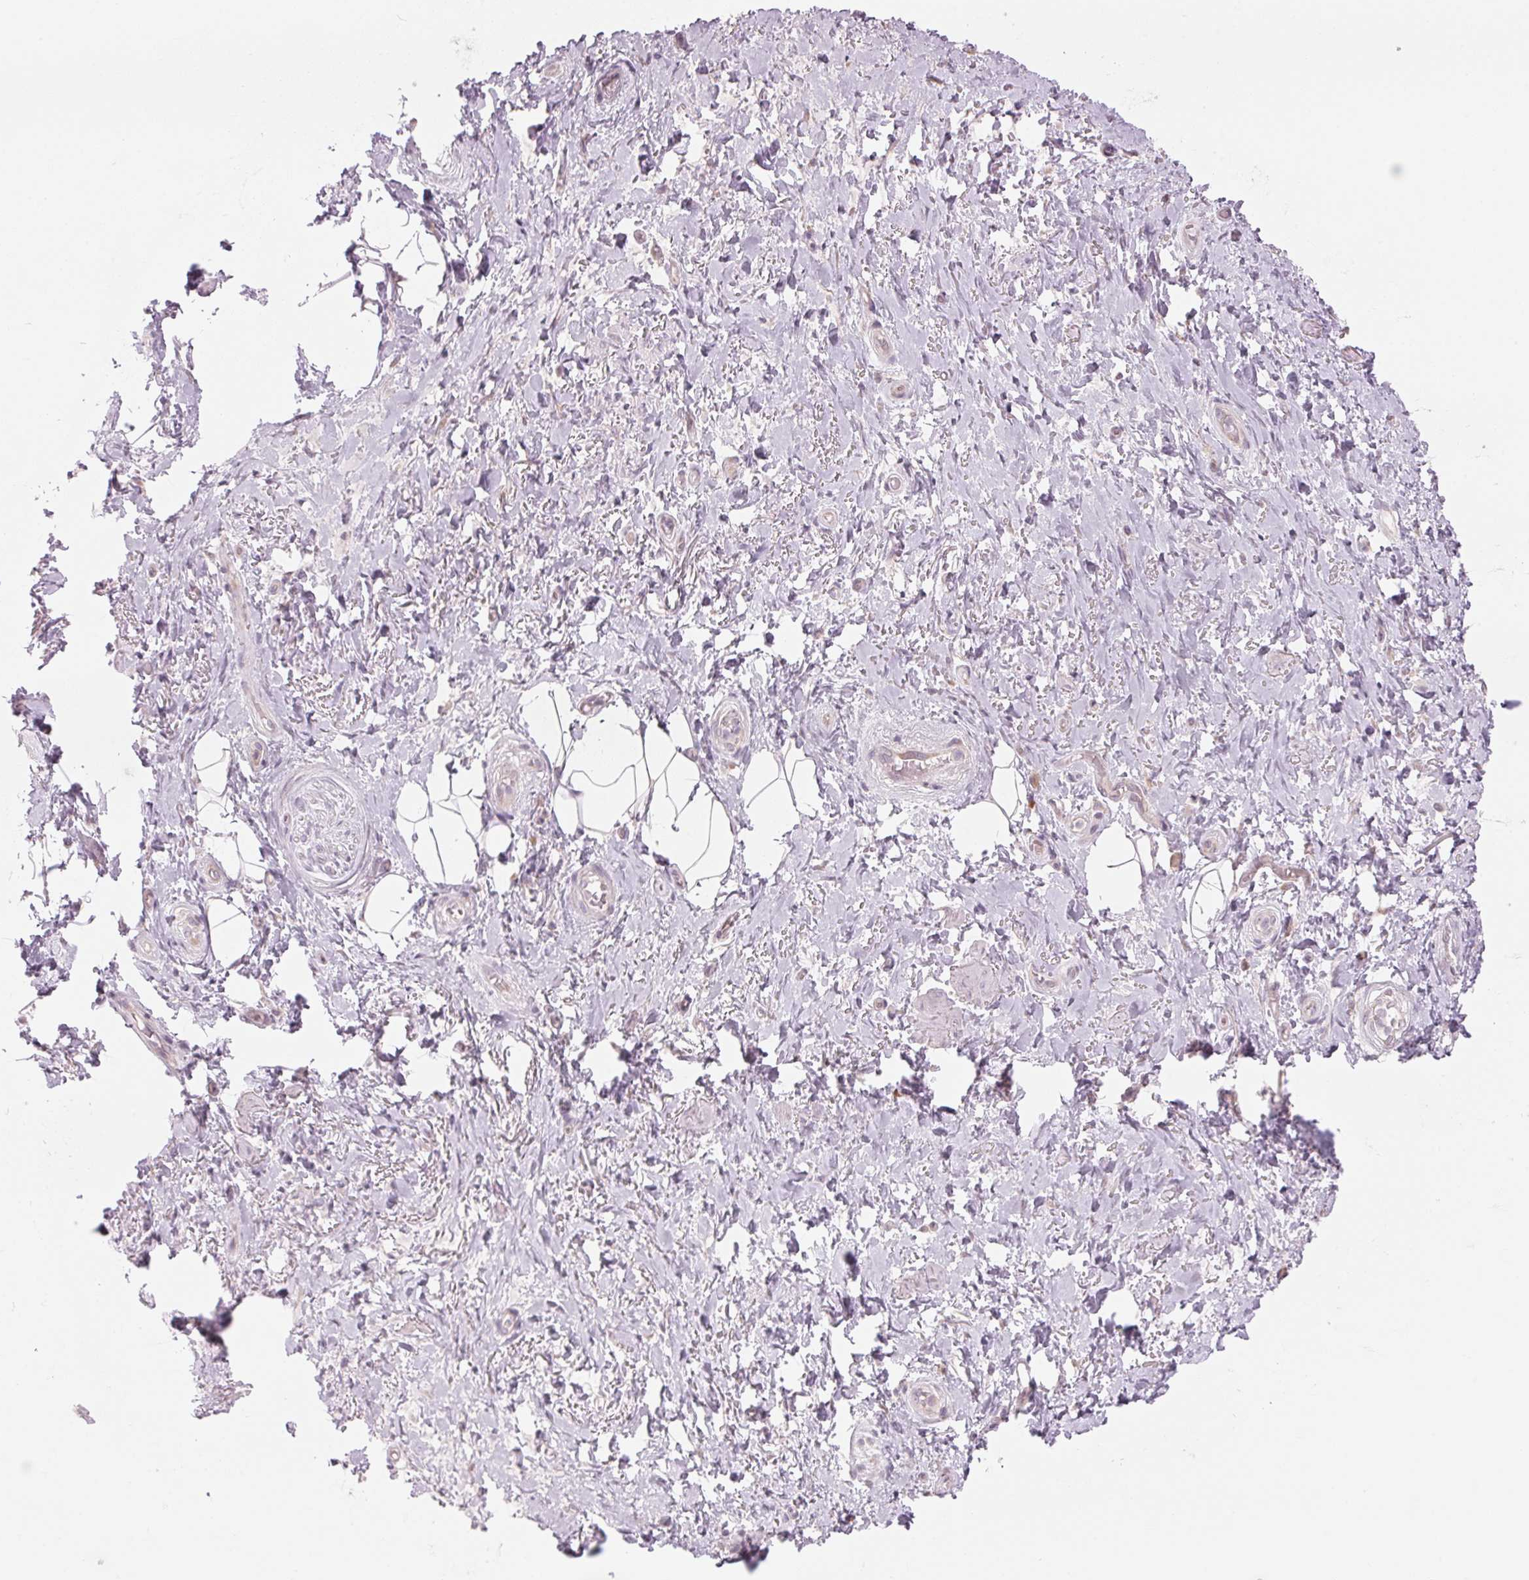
{"staining": {"intensity": "negative", "quantity": "none", "location": "none"}, "tissue": "adipose tissue", "cell_type": "Adipocytes", "image_type": "normal", "snomed": [{"axis": "morphology", "description": "Normal tissue, NOS"}, {"axis": "topography", "description": "Anal"}, {"axis": "topography", "description": "Peripheral nerve tissue"}], "caption": "Immunohistochemistry image of normal human adipose tissue stained for a protein (brown), which shows no expression in adipocytes.", "gene": "GNMT", "patient": {"sex": "male", "age": 53}}